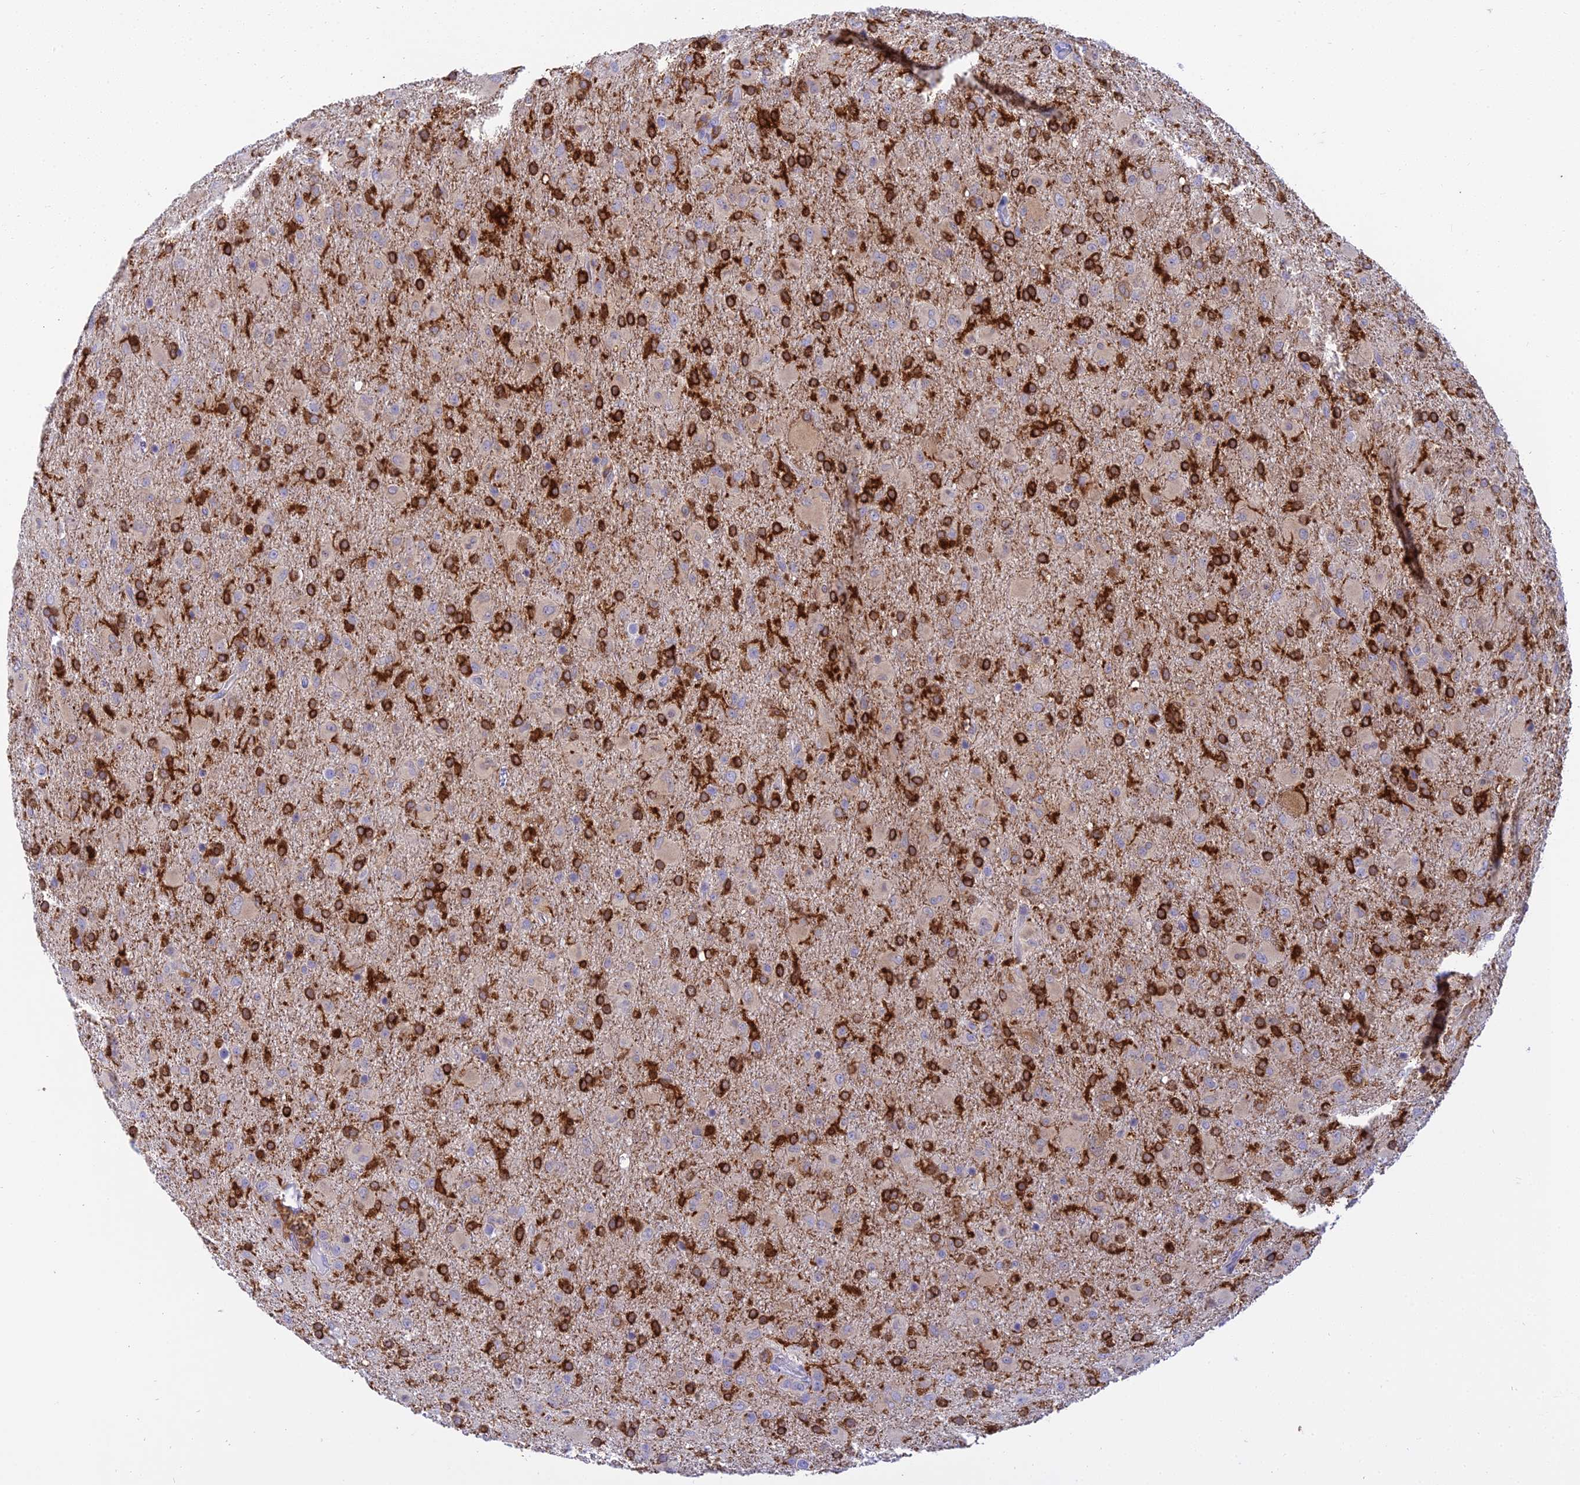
{"staining": {"intensity": "strong", "quantity": "25%-75%", "location": "cytoplasmic/membranous"}, "tissue": "glioma", "cell_type": "Tumor cells", "image_type": "cancer", "snomed": [{"axis": "morphology", "description": "Glioma, malignant, Low grade"}, {"axis": "topography", "description": "Brain"}], "caption": "Human malignant glioma (low-grade) stained with a protein marker reveals strong staining in tumor cells.", "gene": "UBE2G1", "patient": {"sex": "male", "age": 65}}